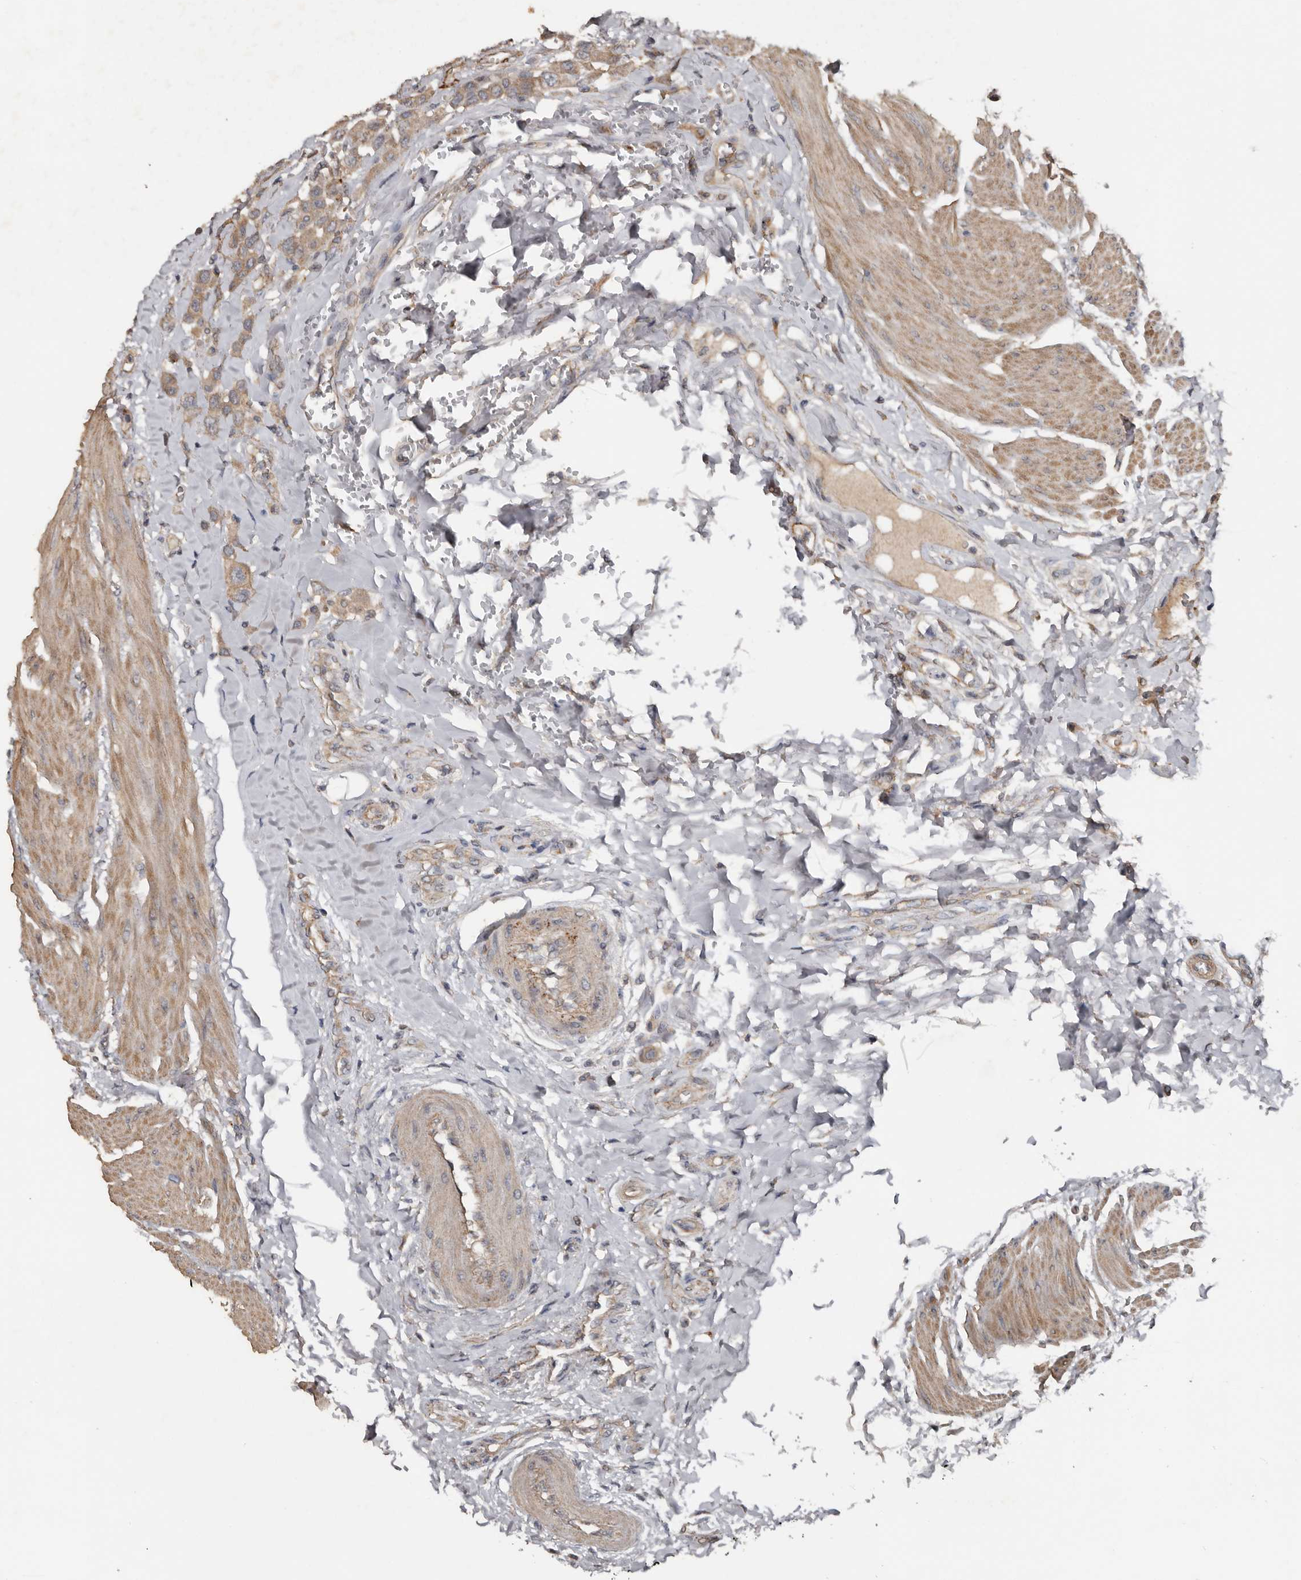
{"staining": {"intensity": "weak", "quantity": ">75%", "location": "cytoplasmic/membranous"}, "tissue": "urothelial cancer", "cell_type": "Tumor cells", "image_type": "cancer", "snomed": [{"axis": "morphology", "description": "Urothelial carcinoma, High grade"}, {"axis": "topography", "description": "Urinary bladder"}], "caption": "A histopathology image showing weak cytoplasmic/membranous staining in approximately >75% of tumor cells in urothelial carcinoma (high-grade), as visualized by brown immunohistochemical staining.", "gene": "HYAL4", "patient": {"sex": "male", "age": 50}}